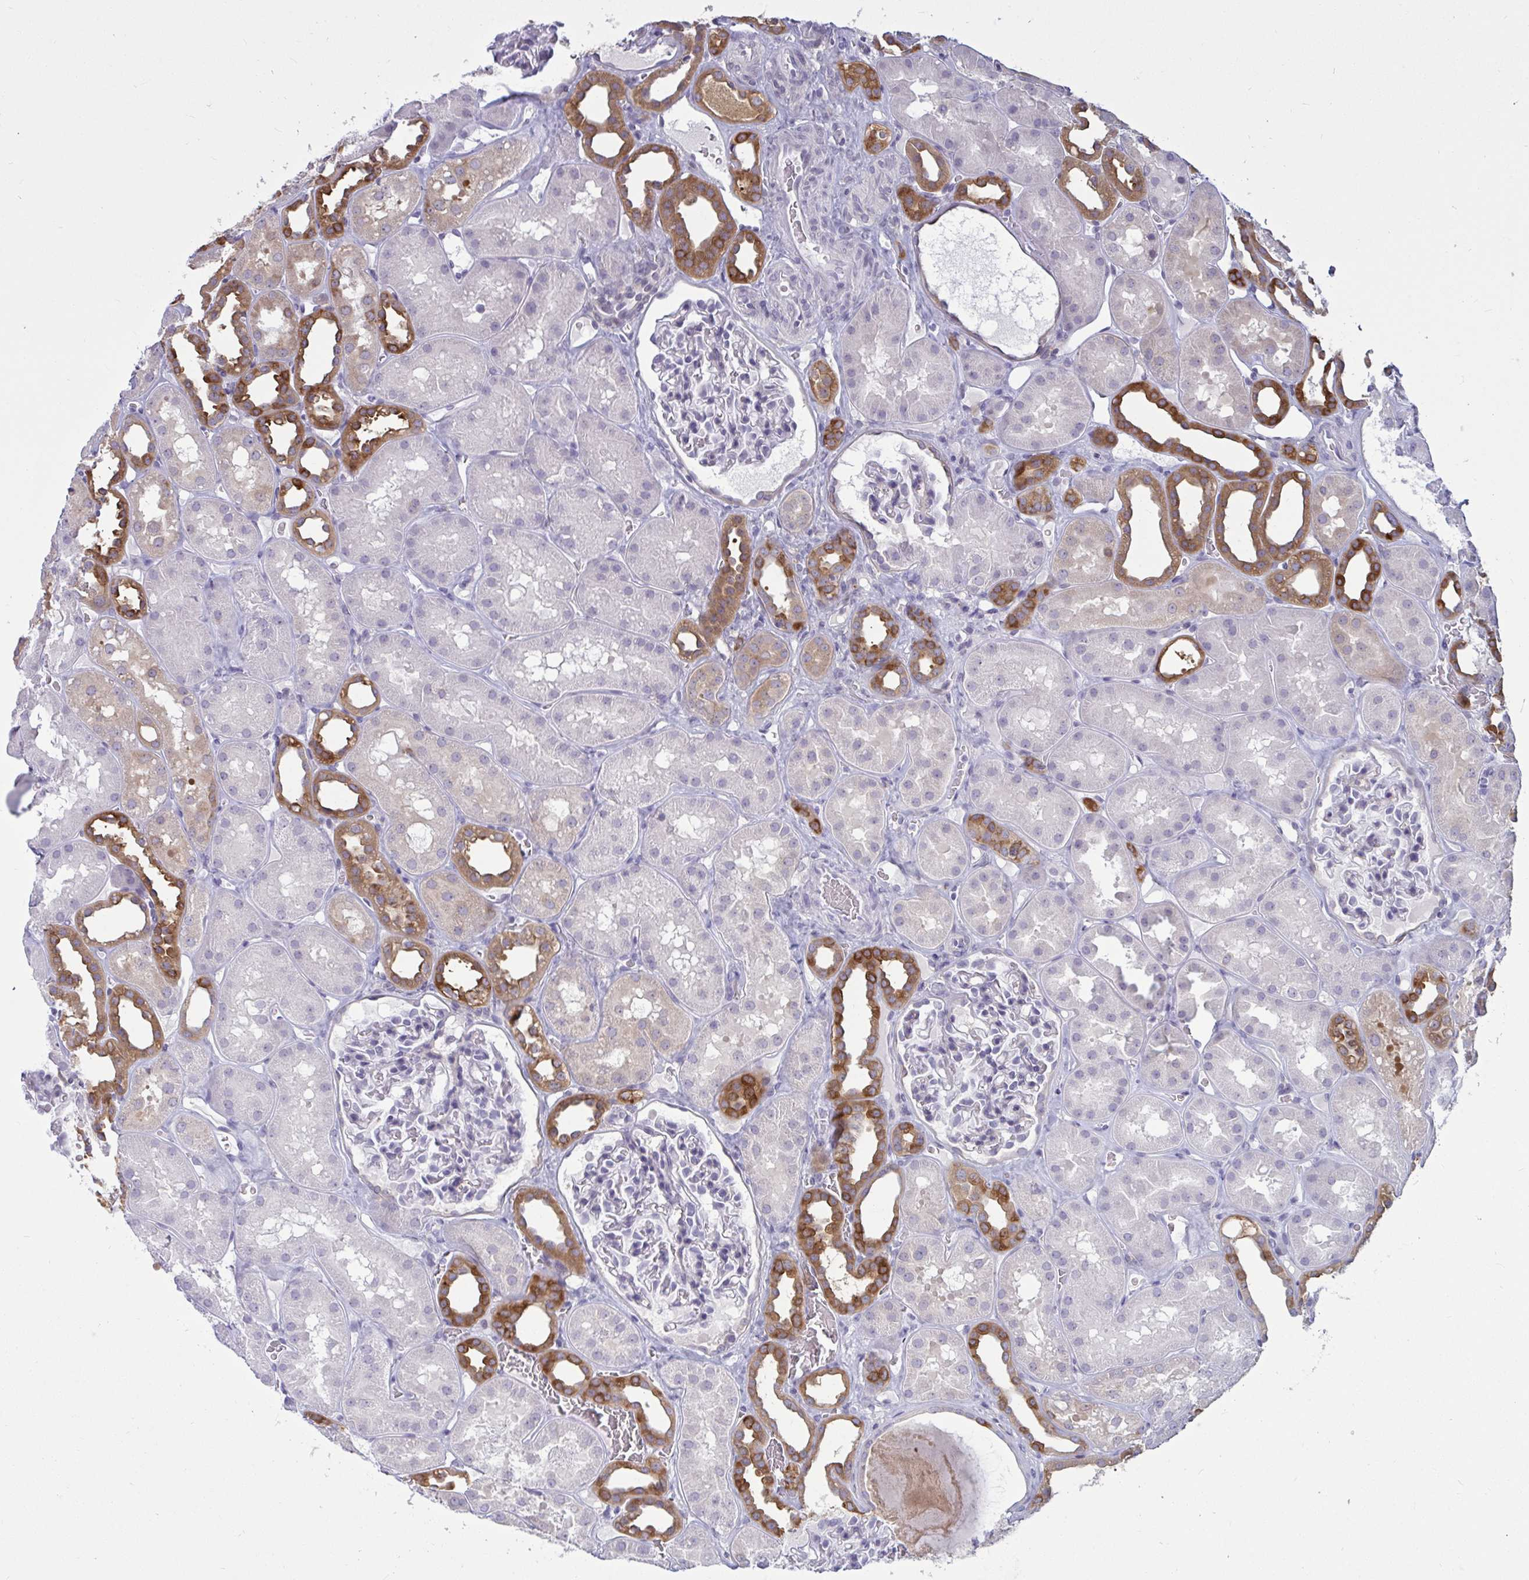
{"staining": {"intensity": "negative", "quantity": "none", "location": "none"}, "tissue": "kidney", "cell_type": "Cells in glomeruli", "image_type": "normal", "snomed": [{"axis": "morphology", "description": "Normal tissue, NOS"}, {"axis": "topography", "description": "Kidney"}], "caption": "Photomicrograph shows no protein positivity in cells in glomeruli of normal kidney. (Brightfield microscopy of DAB IHC at high magnification).", "gene": "TBC1D4", "patient": {"sex": "female", "age": 41}}